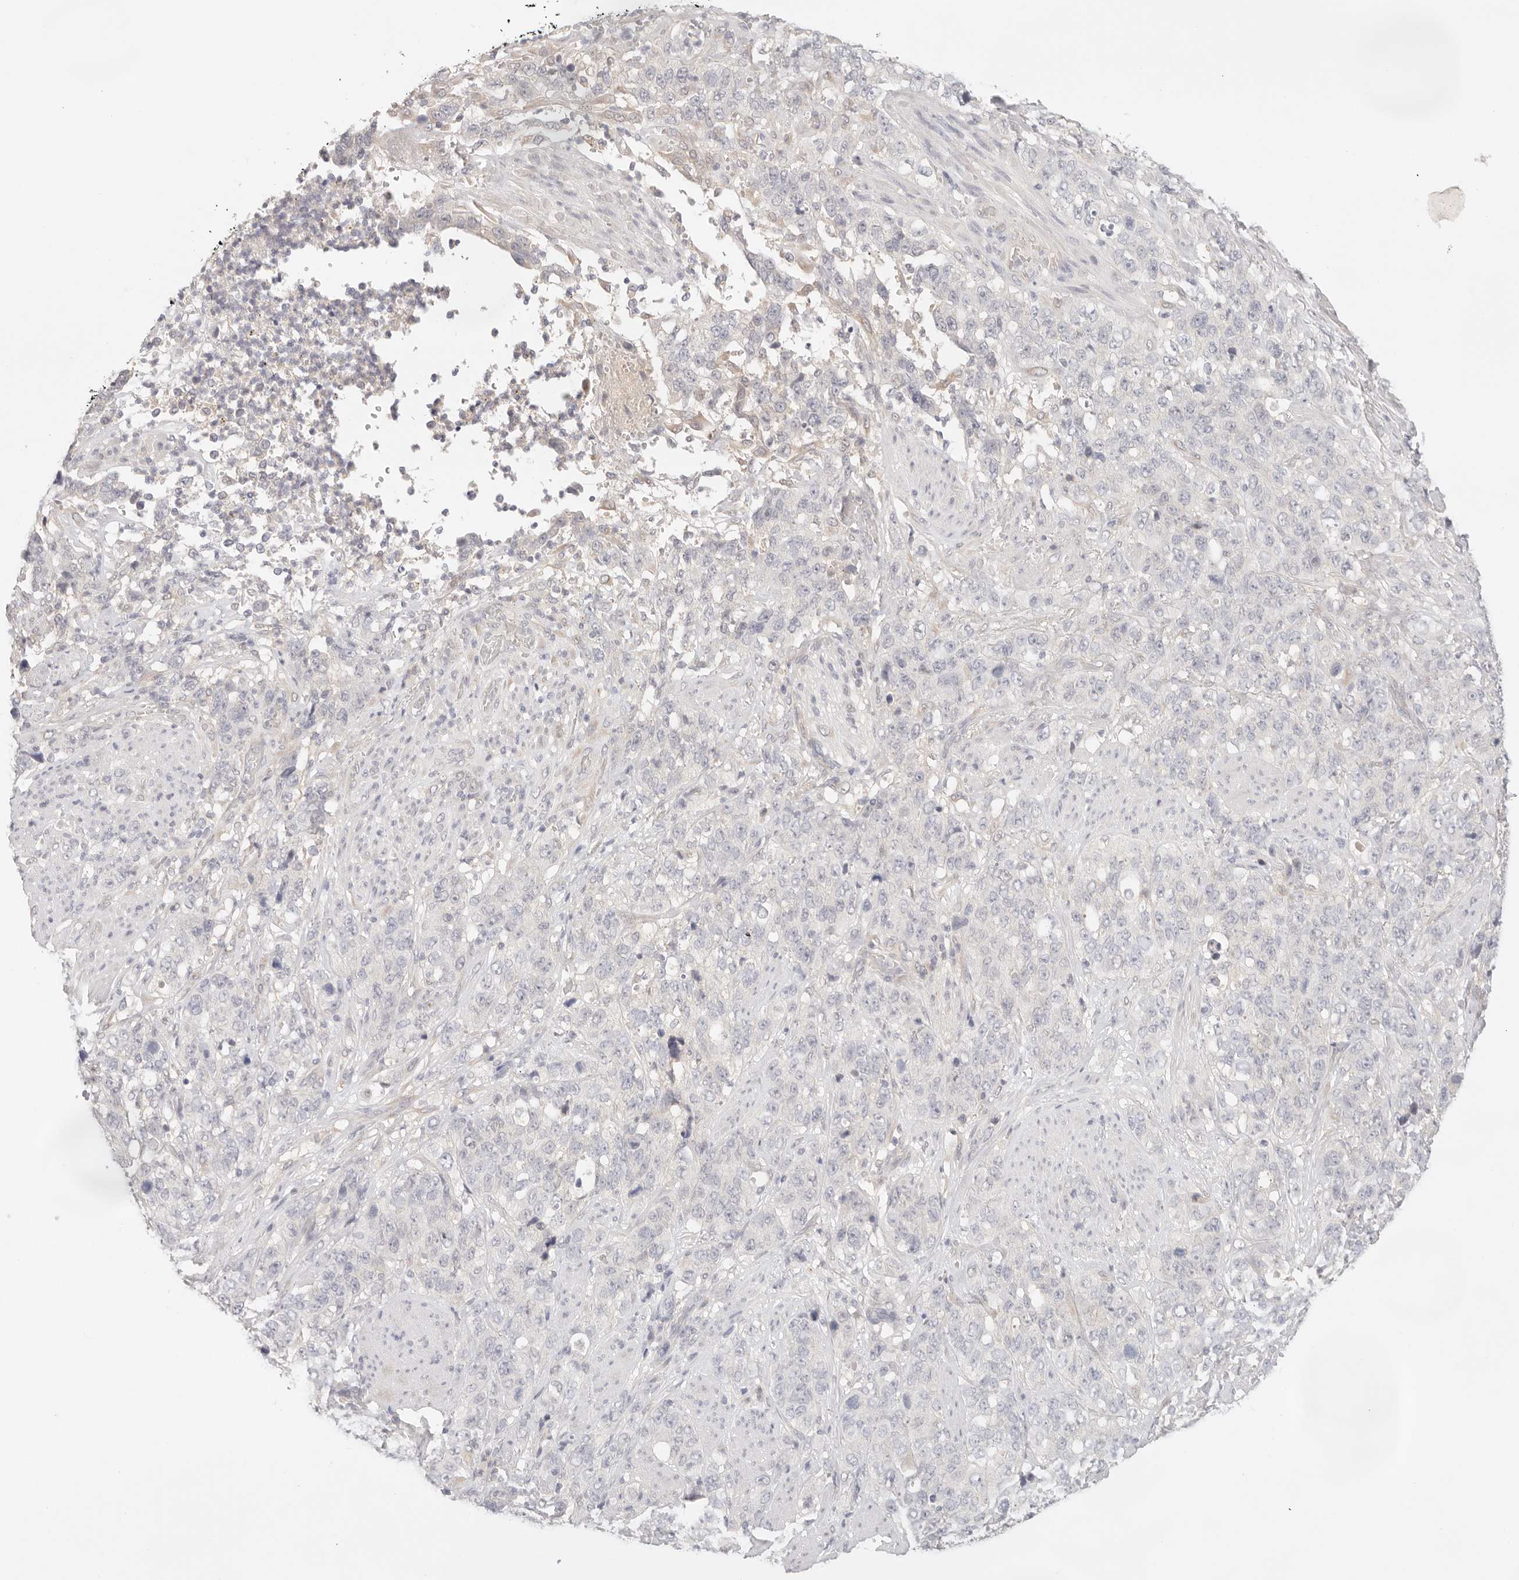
{"staining": {"intensity": "negative", "quantity": "none", "location": "none"}, "tissue": "stomach cancer", "cell_type": "Tumor cells", "image_type": "cancer", "snomed": [{"axis": "morphology", "description": "Adenocarcinoma, NOS"}, {"axis": "topography", "description": "Stomach"}], "caption": "Immunohistochemical staining of stomach cancer (adenocarcinoma) demonstrates no significant staining in tumor cells.", "gene": "SPHK1", "patient": {"sex": "male", "age": 48}}